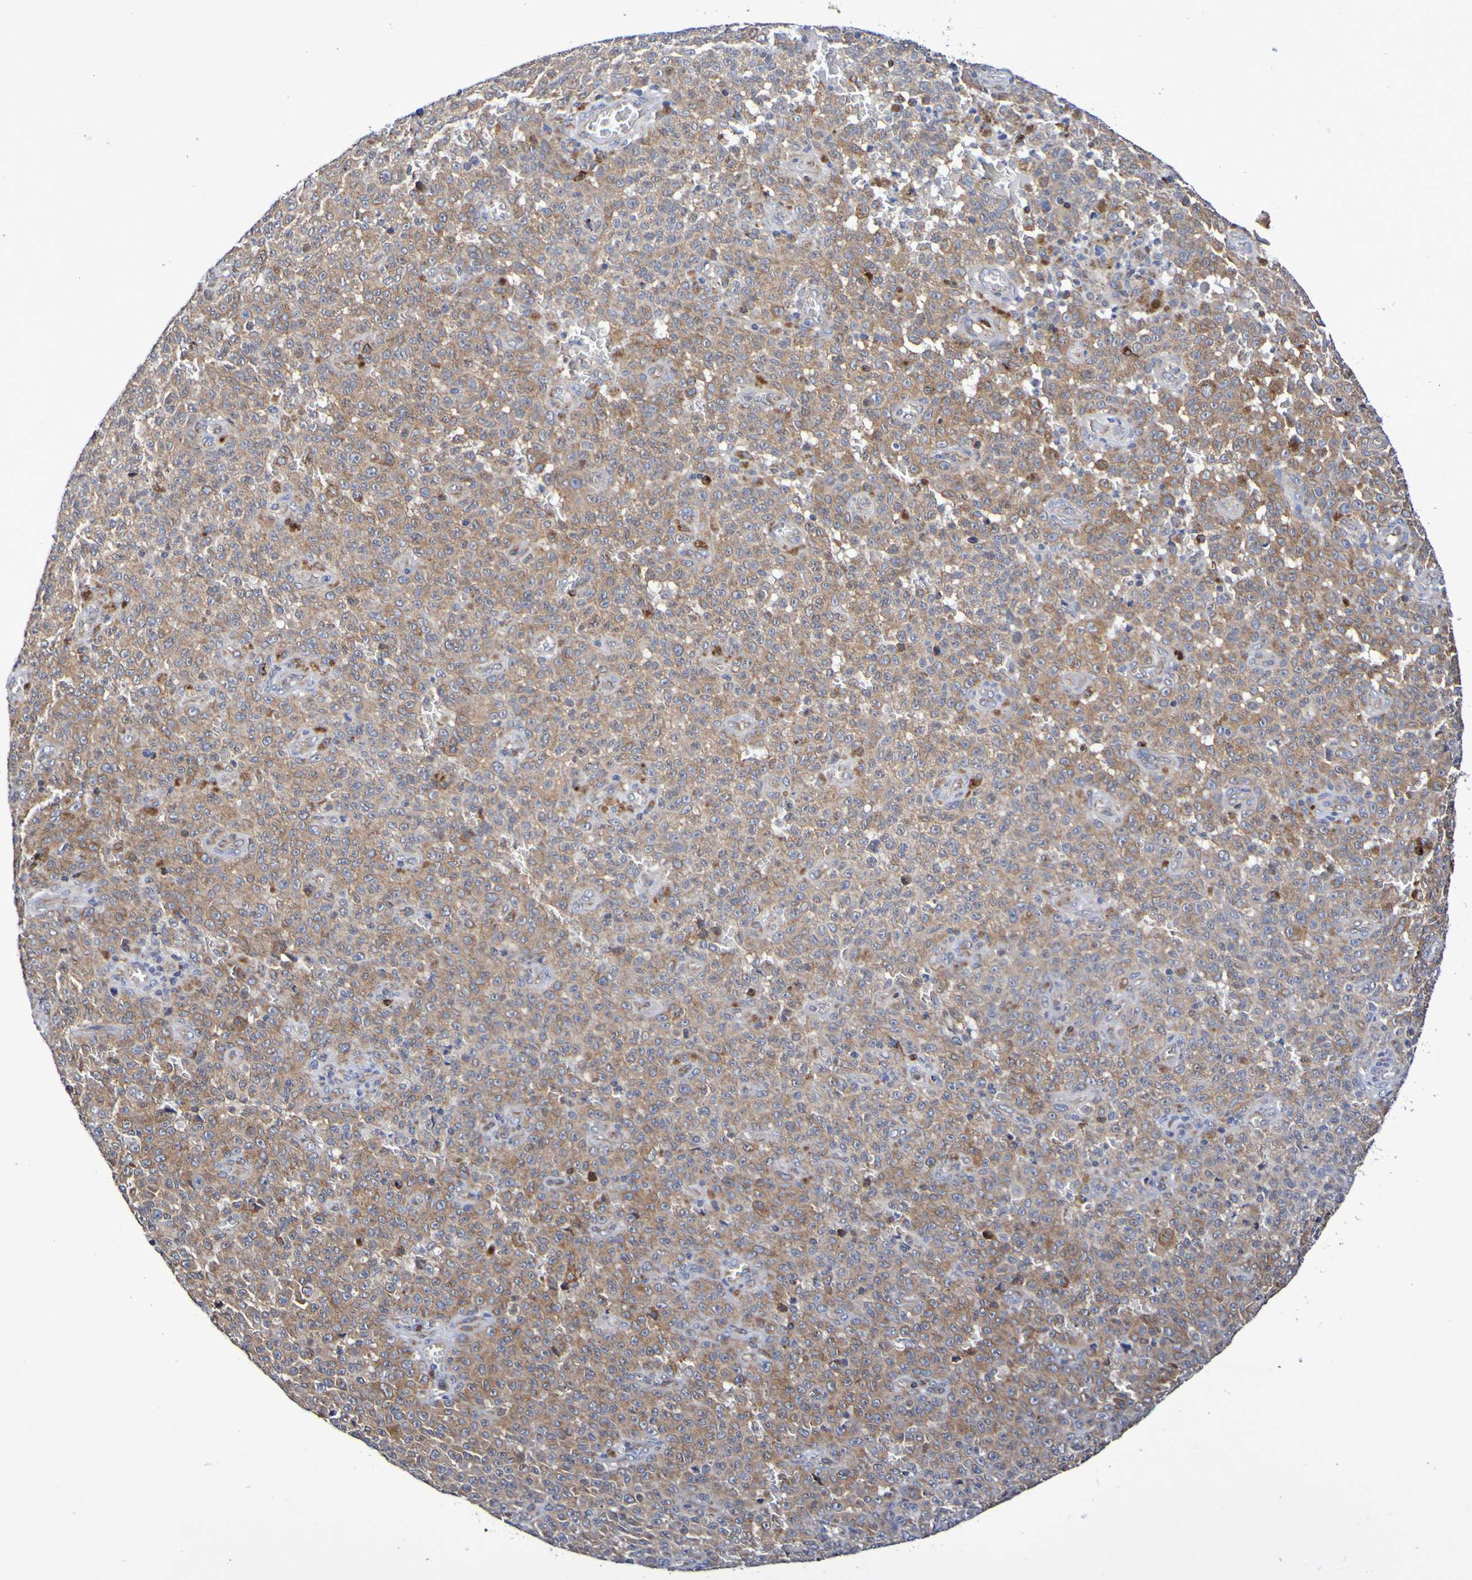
{"staining": {"intensity": "moderate", "quantity": ">75%", "location": "cytoplasmic/membranous"}, "tissue": "melanoma", "cell_type": "Tumor cells", "image_type": "cancer", "snomed": [{"axis": "morphology", "description": "Malignant melanoma, NOS"}, {"axis": "topography", "description": "Skin"}], "caption": "About >75% of tumor cells in human melanoma display moderate cytoplasmic/membranous protein positivity as visualized by brown immunohistochemical staining.", "gene": "GJB1", "patient": {"sex": "female", "age": 82}}